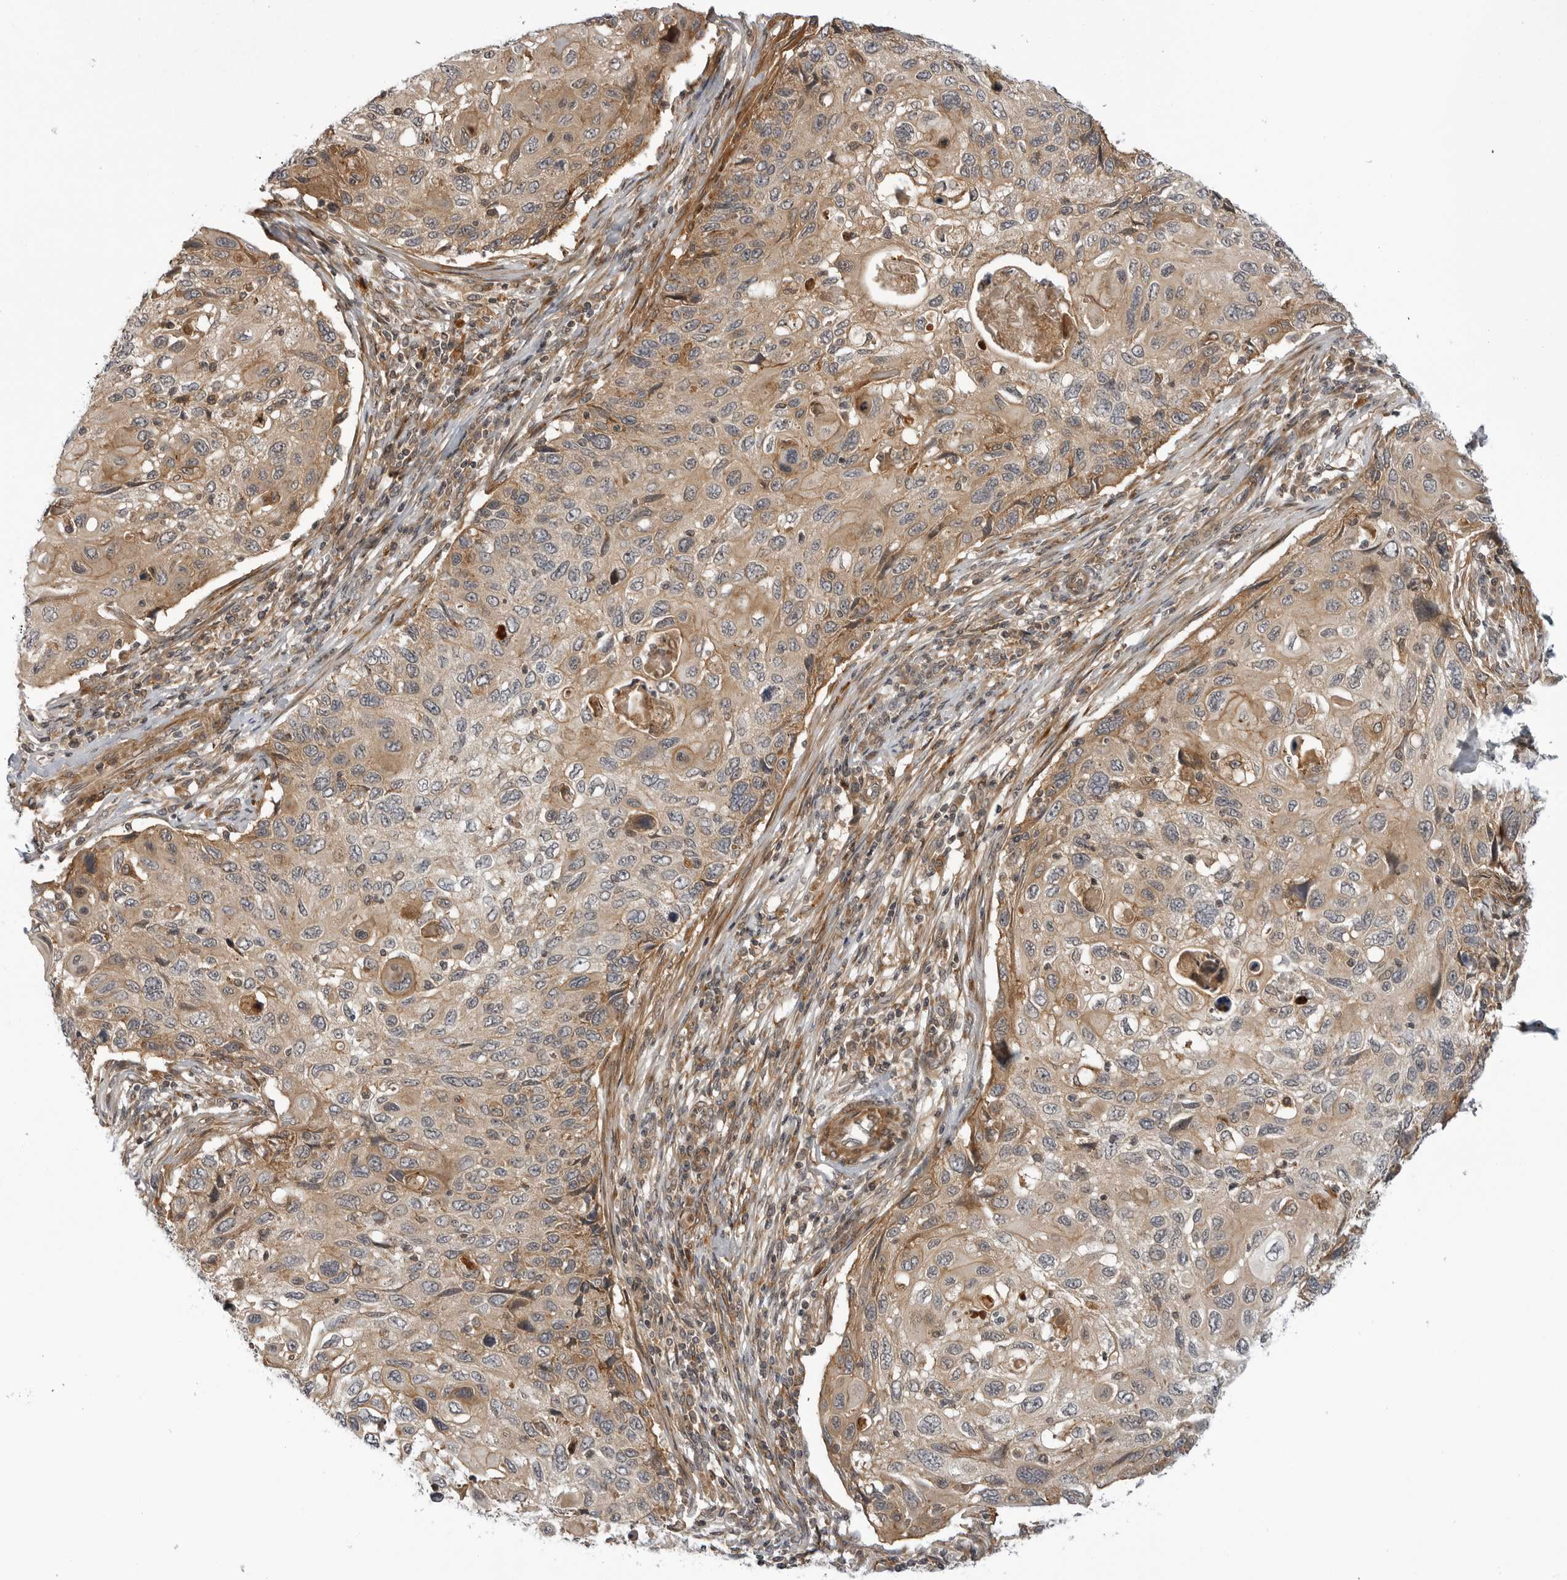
{"staining": {"intensity": "moderate", "quantity": ">75%", "location": "cytoplasmic/membranous"}, "tissue": "cervical cancer", "cell_type": "Tumor cells", "image_type": "cancer", "snomed": [{"axis": "morphology", "description": "Squamous cell carcinoma, NOS"}, {"axis": "topography", "description": "Cervix"}], "caption": "Immunohistochemical staining of squamous cell carcinoma (cervical) demonstrates moderate cytoplasmic/membranous protein expression in about >75% of tumor cells.", "gene": "LRRC45", "patient": {"sex": "female", "age": 70}}